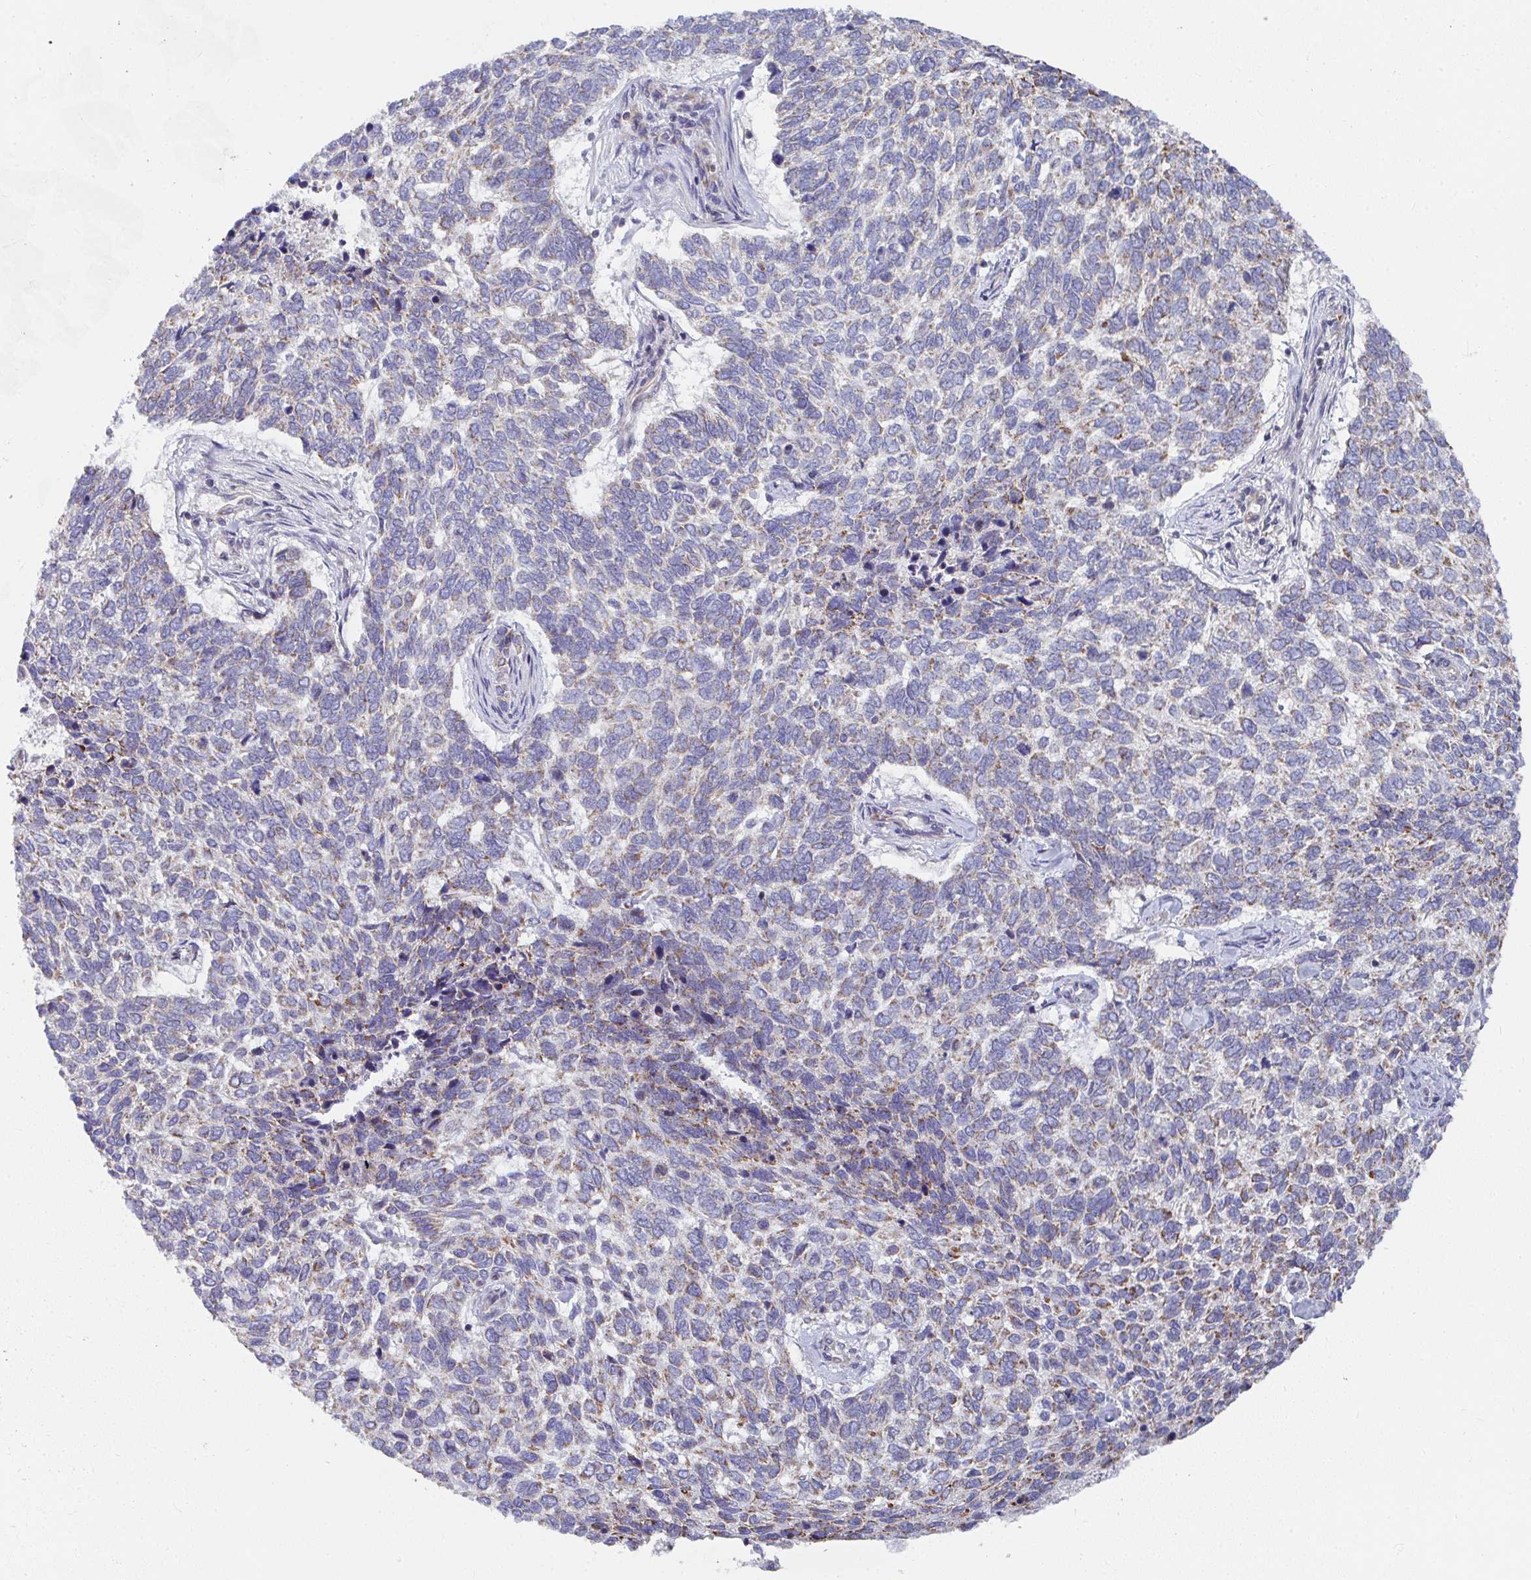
{"staining": {"intensity": "weak", "quantity": "<25%", "location": "cytoplasmic/membranous"}, "tissue": "skin cancer", "cell_type": "Tumor cells", "image_type": "cancer", "snomed": [{"axis": "morphology", "description": "Basal cell carcinoma"}, {"axis": "topography", "description": "Skin"}], "caption": "This image is of basal cell carcinoma (skin) stained with immunohistochemistry (IHC) to label a protein in brown with the nuclei are counter-stained blue. There is no positivity in tumor cells.", "gene": "EIF1AD", "patient": {"sex": "female", "age": 65}}